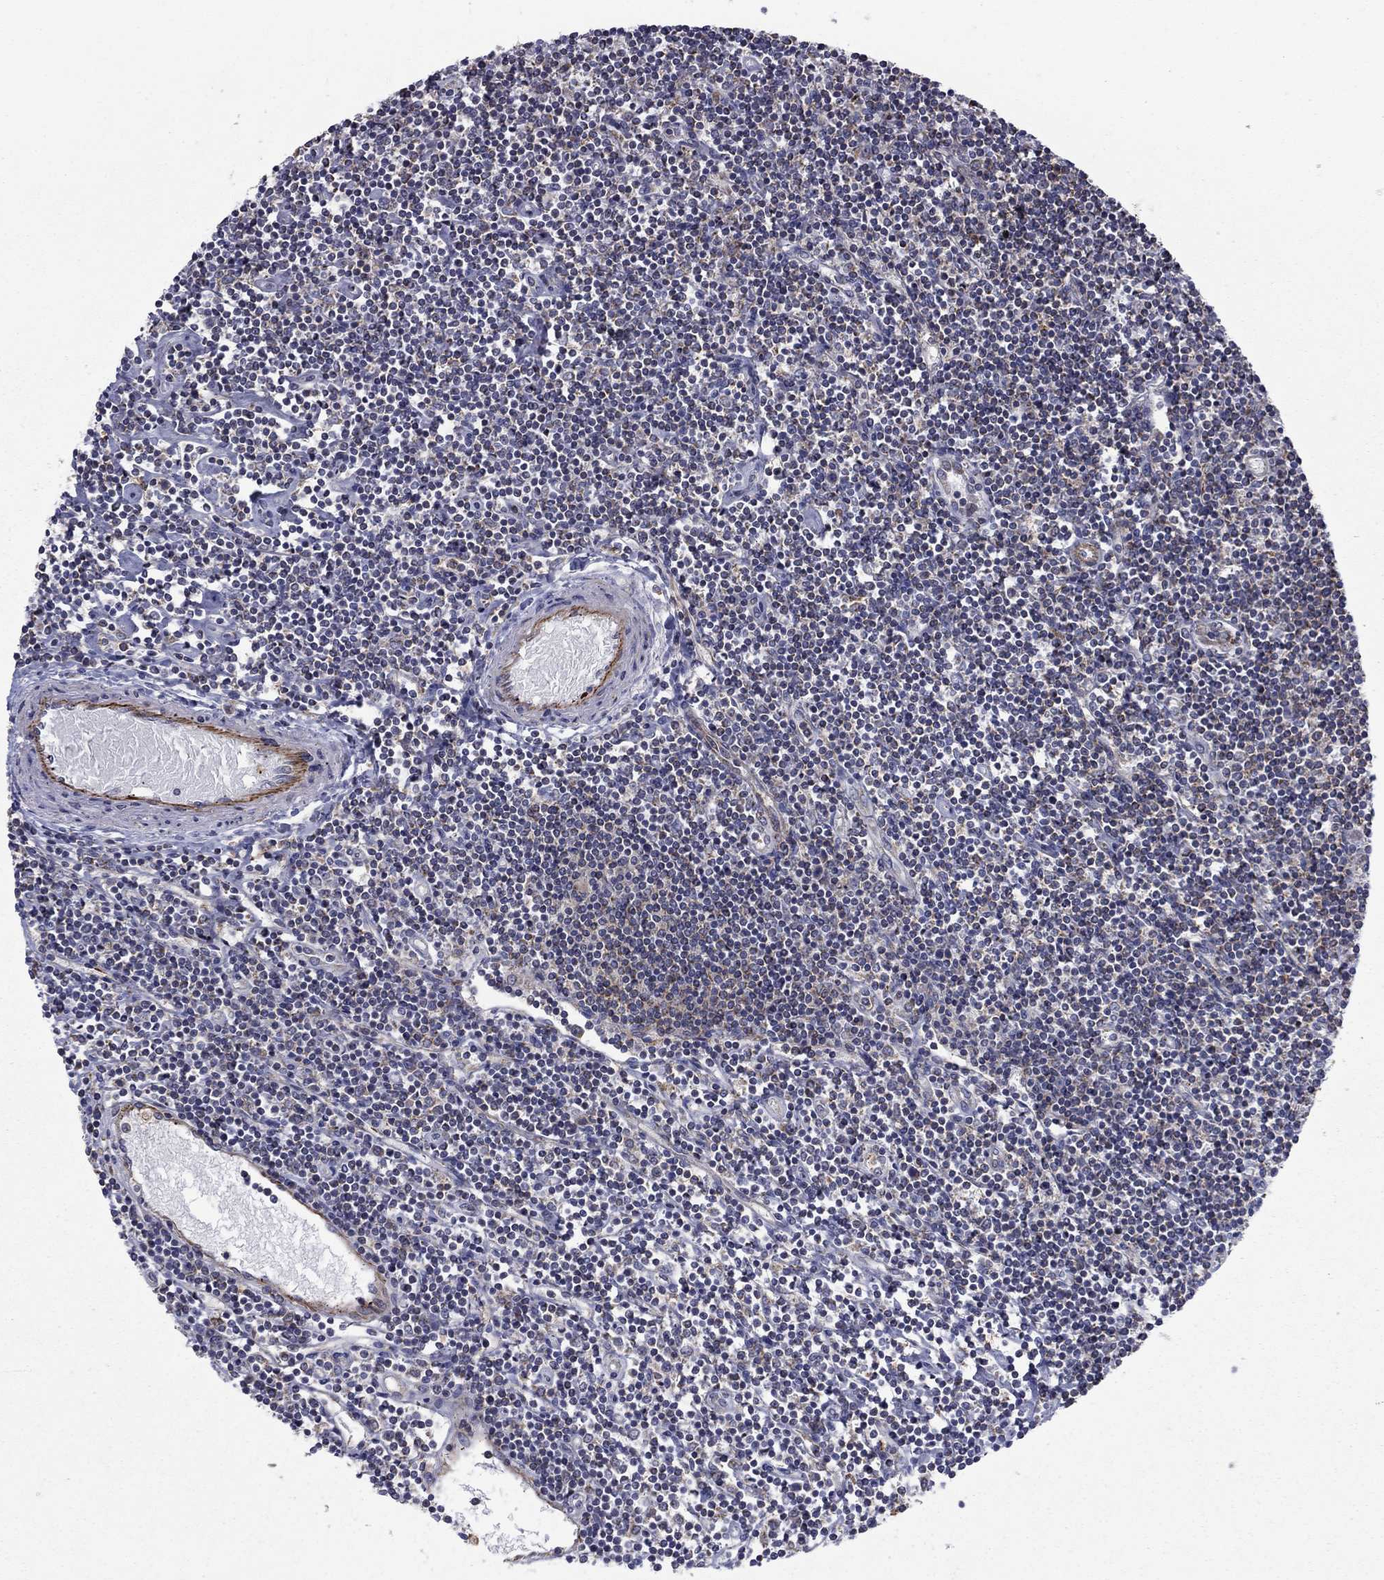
{"staining": {"intensity": "negative", "quantity": "none", "location": "none"}, "tissue": "lymphoma", "cell_type": "Tumor cells", "image_type": "cancer", "snomed": [{"axis": "morphology", "description": "Hodgkin's disease, NOS"}, {"axis": "topography", "description": "Lymph node"}], "caption": "The histopathology image reveals no significant expression in tumor cells of lymphoma.", "gene": "DOP1B", "patient": {"sex": "male", "age": 40}}